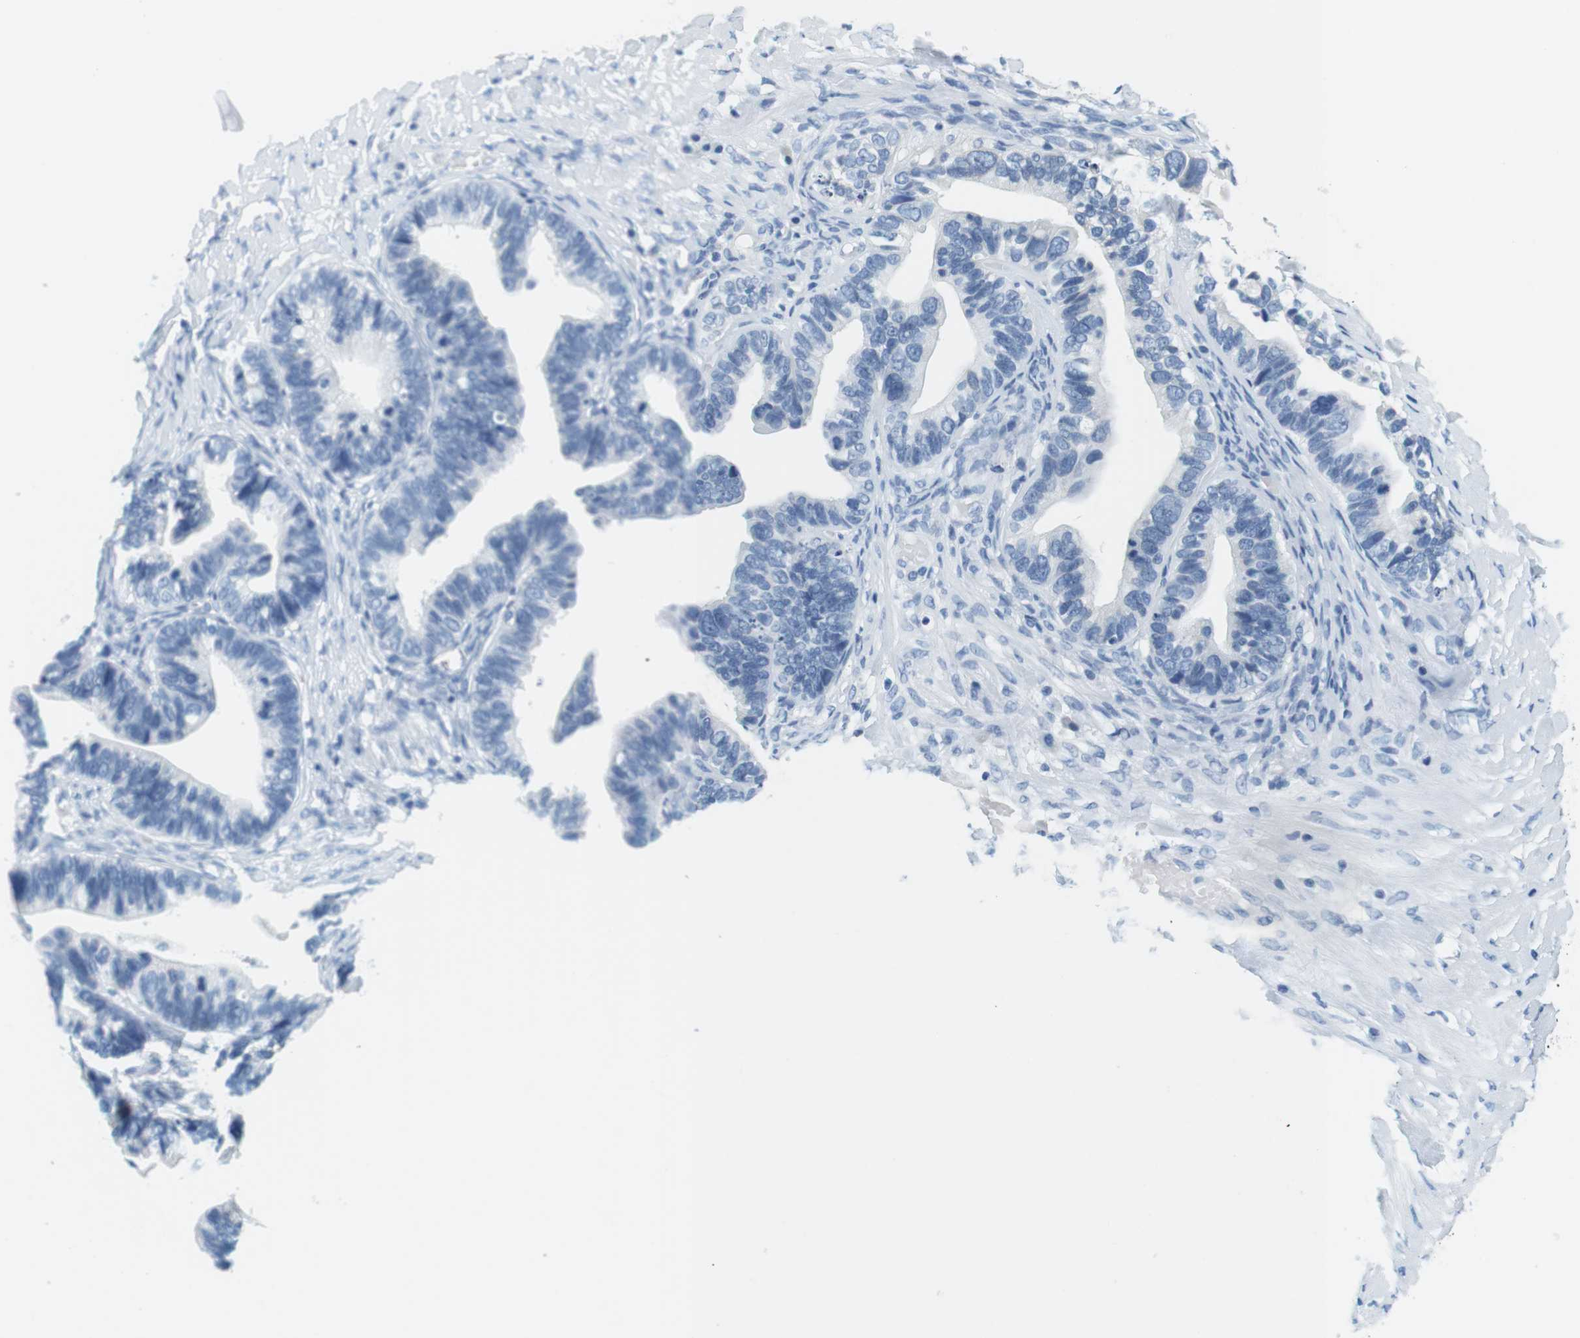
{"staining": {"intensity": "negative", "quantity": "none", "location": "none"}, "tissue": "ovarian cancer", "cell_type": "Tumor cells", "image_type": "cancer", "snomed": [{"axis": "morphology", "description": "Cystadenocarcinoma, serous, NOS"}, {"axis": "topography", "description": "Ovary"}], "caption": "The micrograph shows no staining of tumor cells in ovarian cancer. (DAB (3,3'-diaminobenzidine) immunohistochemistry (IHC) visualized using brightfield microscopy, high magnification).", "gene": "CYP2C9", "patient": {"sex": "female", "age": 56}}